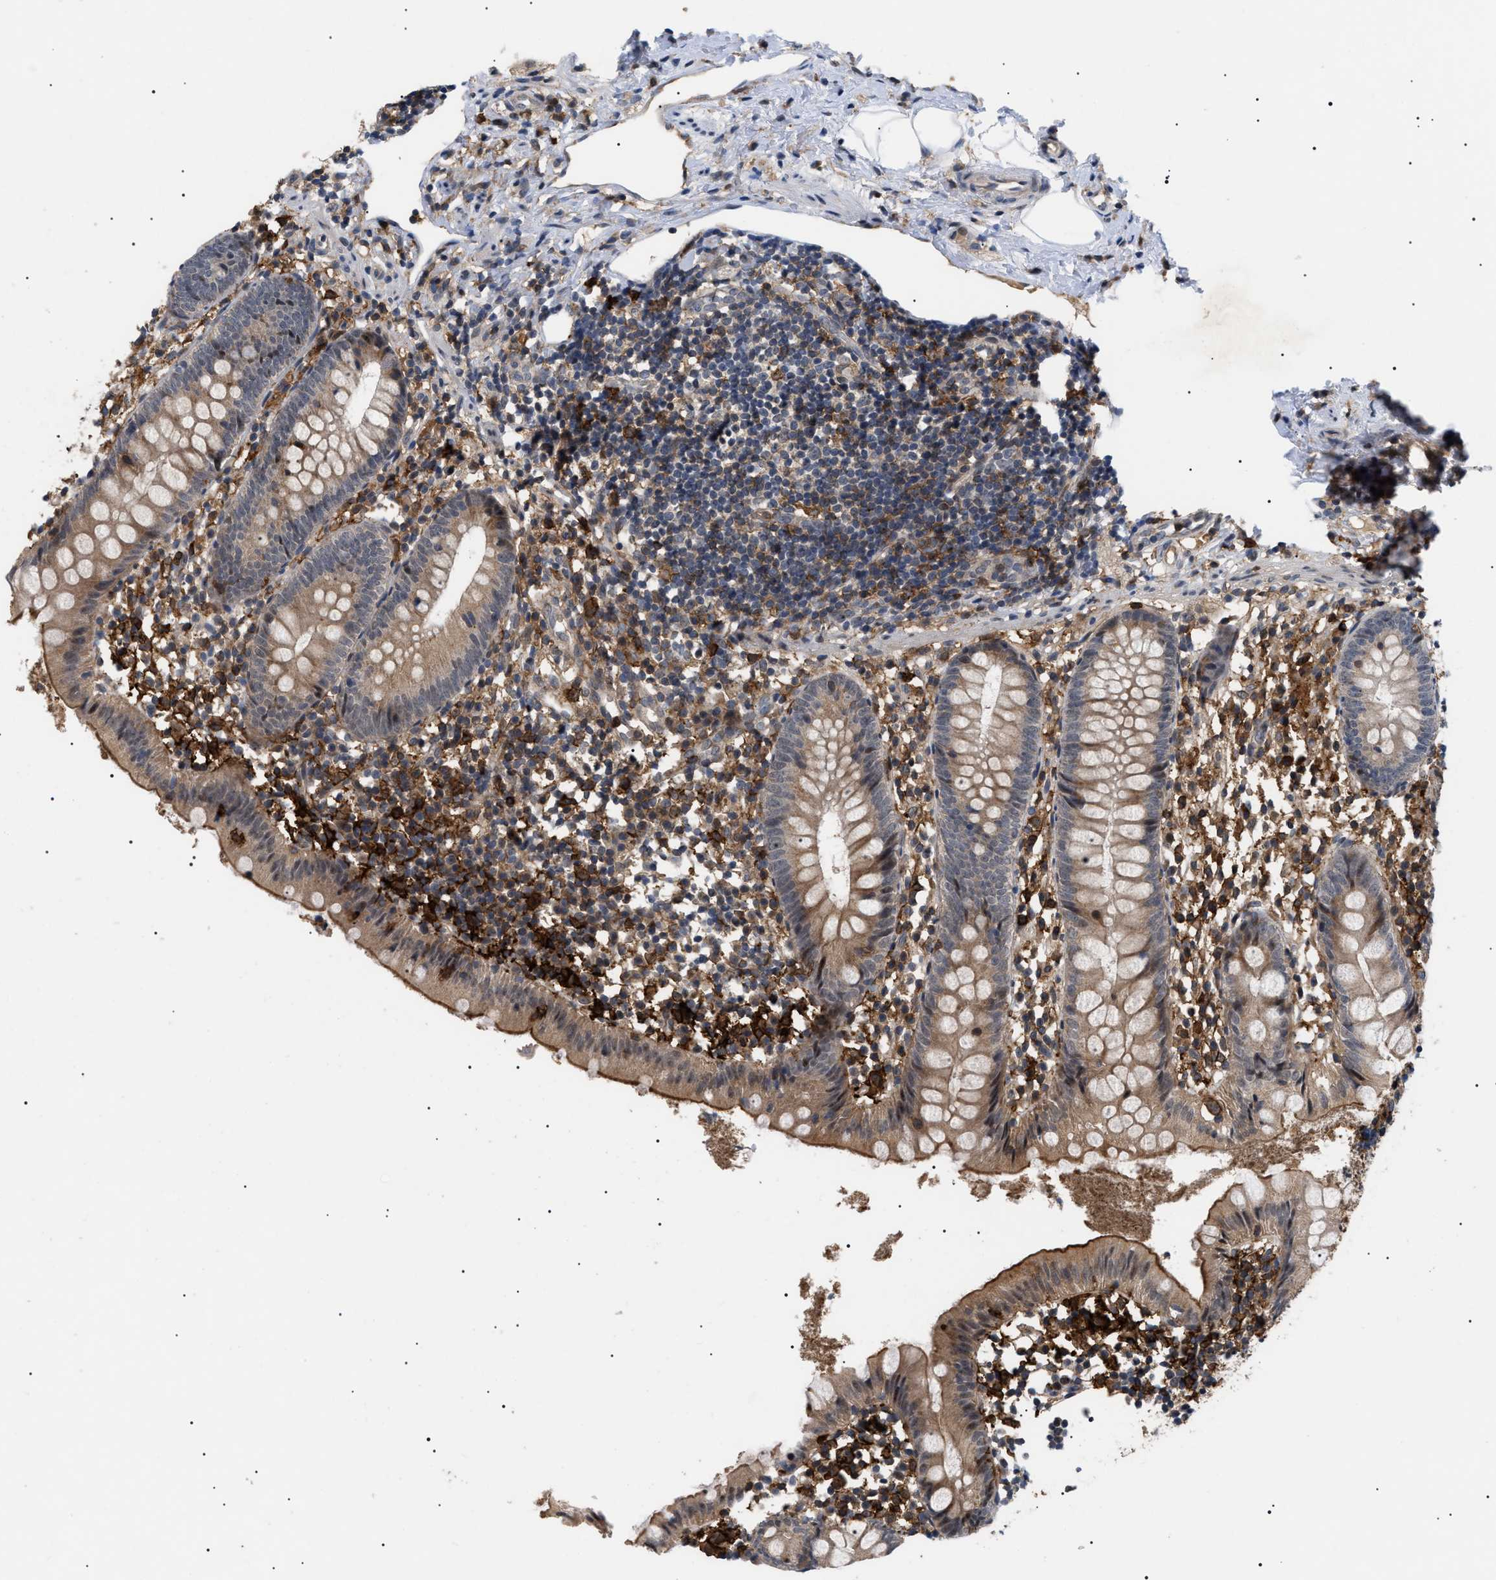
{"staining": {"intensity": "moderate", "quantity": ">75%", "location": "cytoplasmic/membranous"}, "tissue": "appendix", "cell_type": "Glandular cells", "image_type": "normal", "snomed": [{"axis": "morphology", "description": "Normal tissue, NOS"}, {"axis": "topography", "description": "Appendix"}], "caption": "Benign appendix displays moderate cytoplasmic/membranous expression in about >75% of glandular cells.", "gene": "CD300A", "patient": {"sex": "female", "age": 20}}